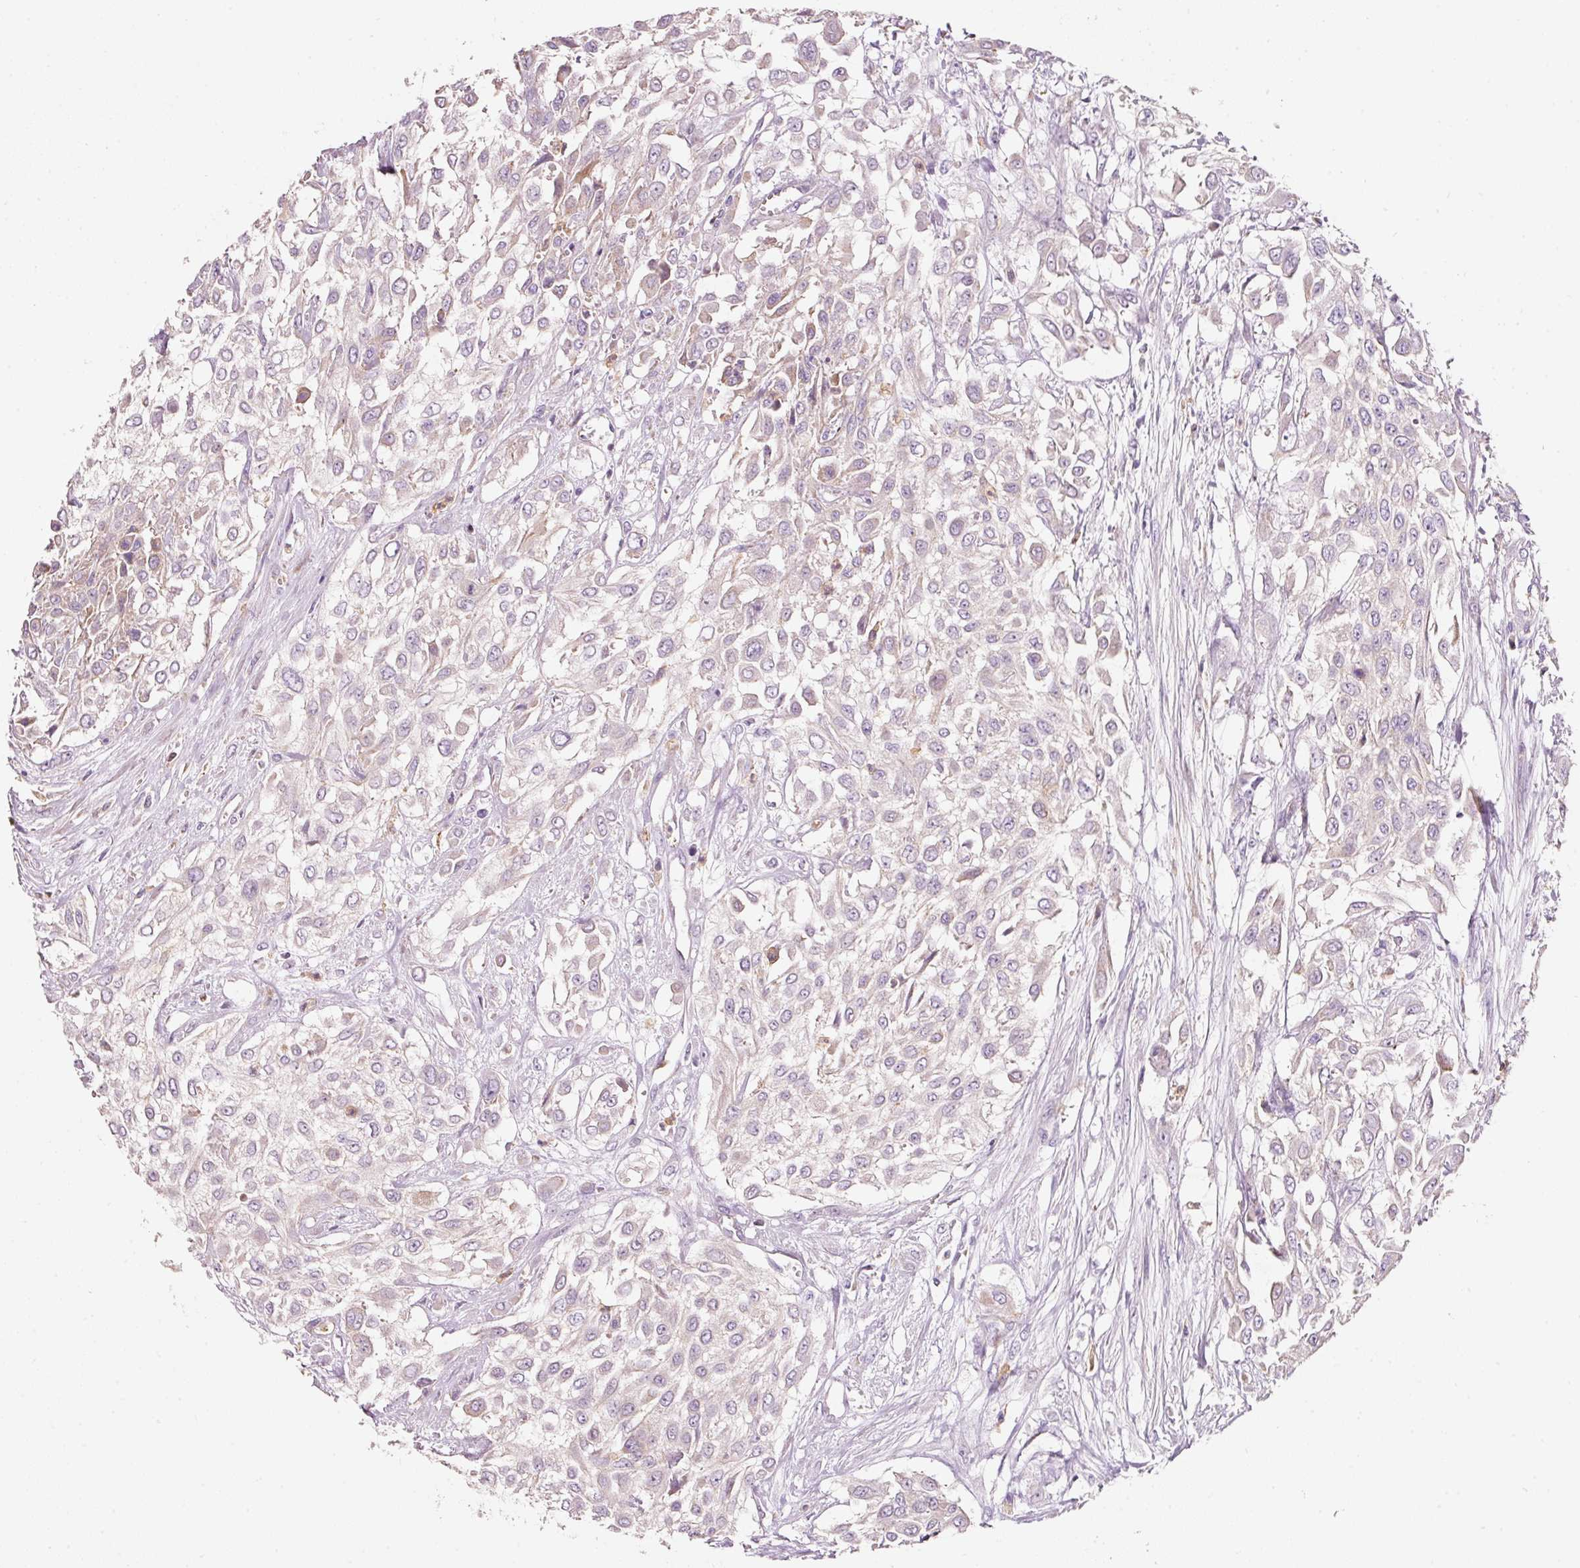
{"staining": {"intensity": "negative", "quantity": "none", "location": "none"}, "tissue": "urothelial cancer", "cell_type": "Tumor cells", "image_type": "cancer", "snomed": [{"axis": "morphology", "description": "Urothelial carcinoma, High grade"}, {"axis": "topography", "description": "Urinary bladder"}], "caption": "A high-resolution photomicrograph shows IHC staining of urothelial cancer, which reveals no significant positivity in tumor cells.", "gene": "IQGAP2", "patient": {"sex": "male", "age": 57}}